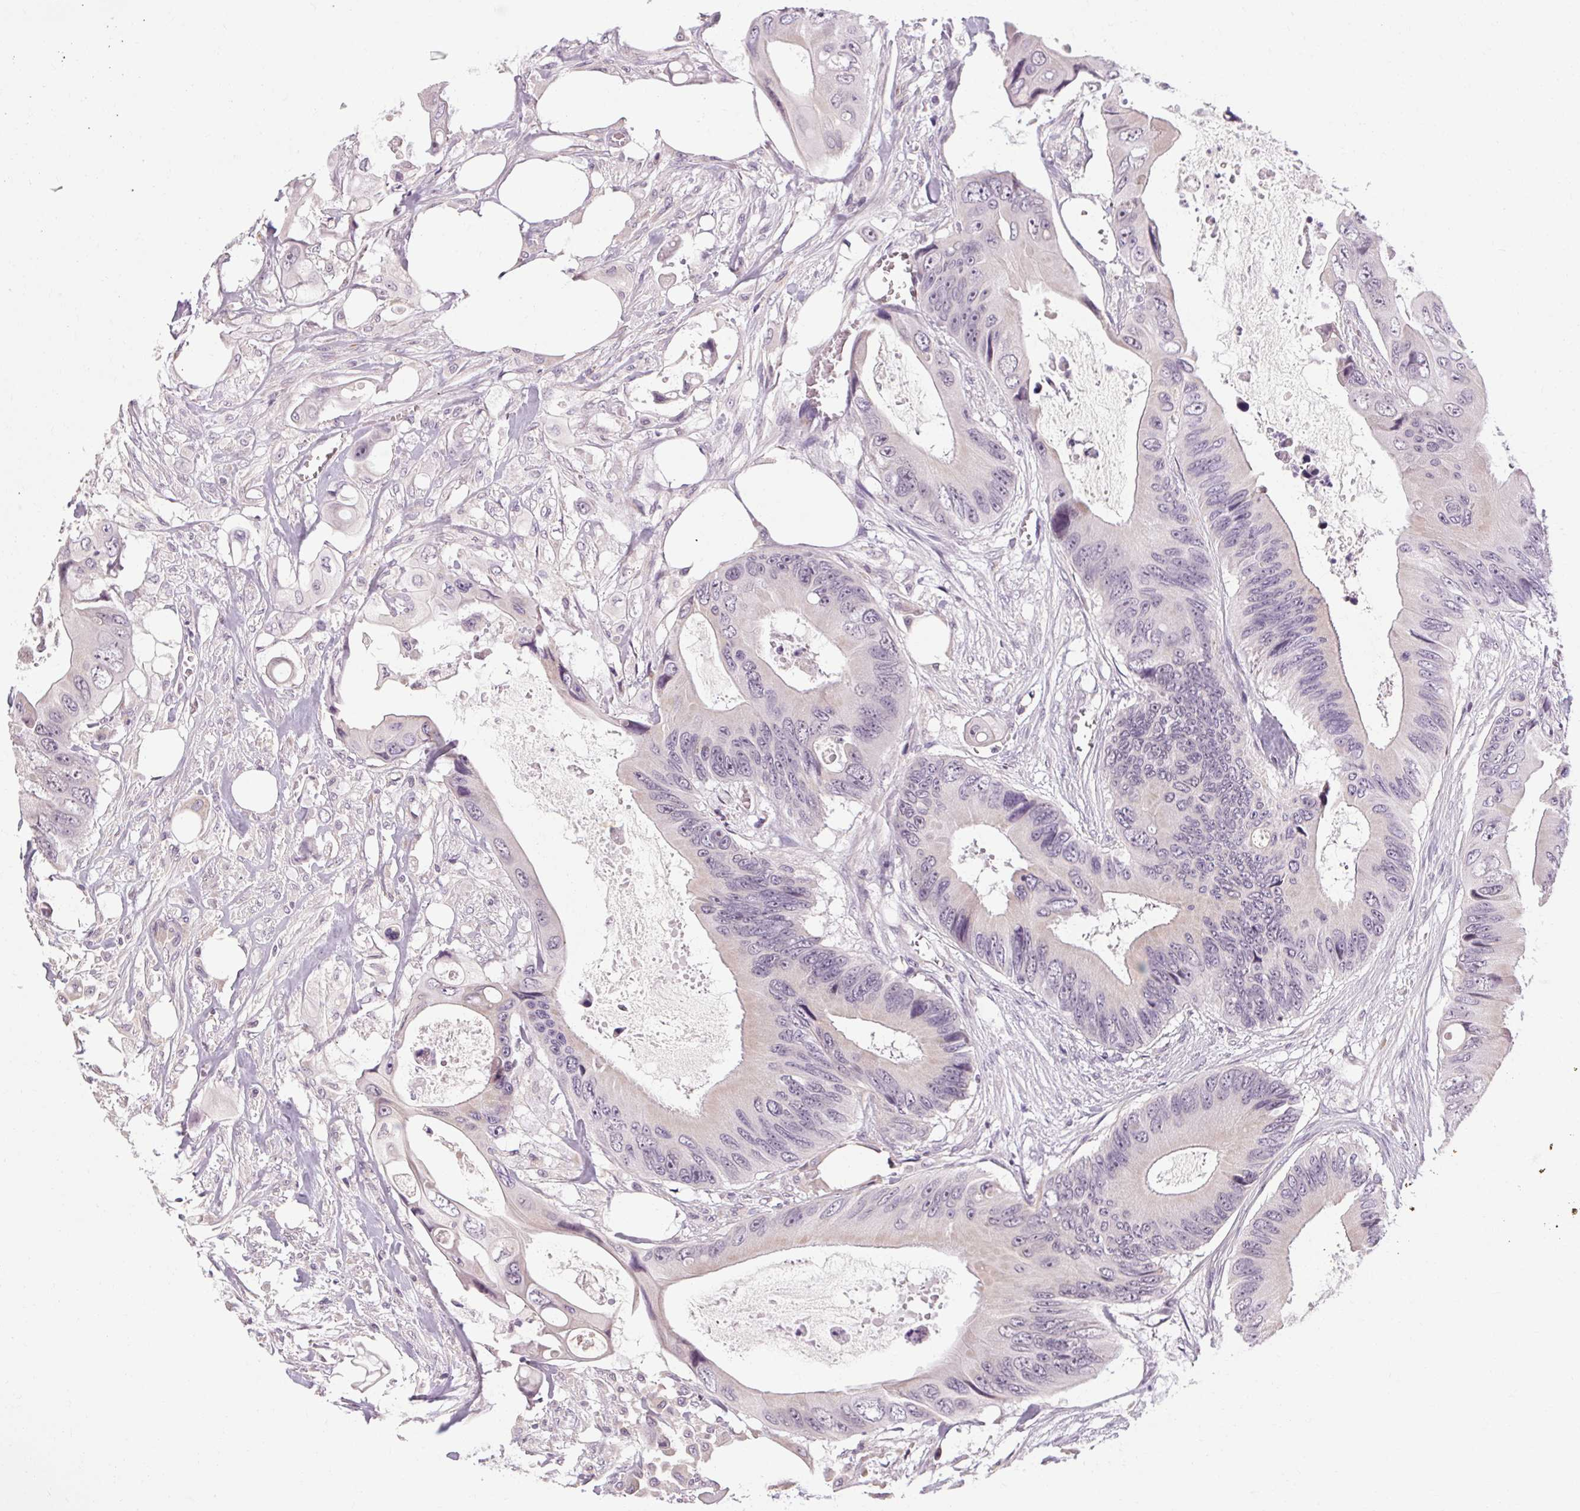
{"staining": {"intensity": "negative", "quantity": "none", "location": "none"}, "tissue": "colorectal cancer", "cell_type": "Tumor cells", "image_type": "cancer", "snomed": [{"axis": "morphology", "description": "Adenocarcinoma, NOS"}, {"axis": "topography", "description": "Rectum"}], "caption": "A high-resolution photomicrograph shows immunohistochemistry (IHC) staining of colorectal adenocarcinoma, which reveals no significant expression in tumor cells.", "gene": "KLHL40", "patient": {"sex": "male", "age": 63}}